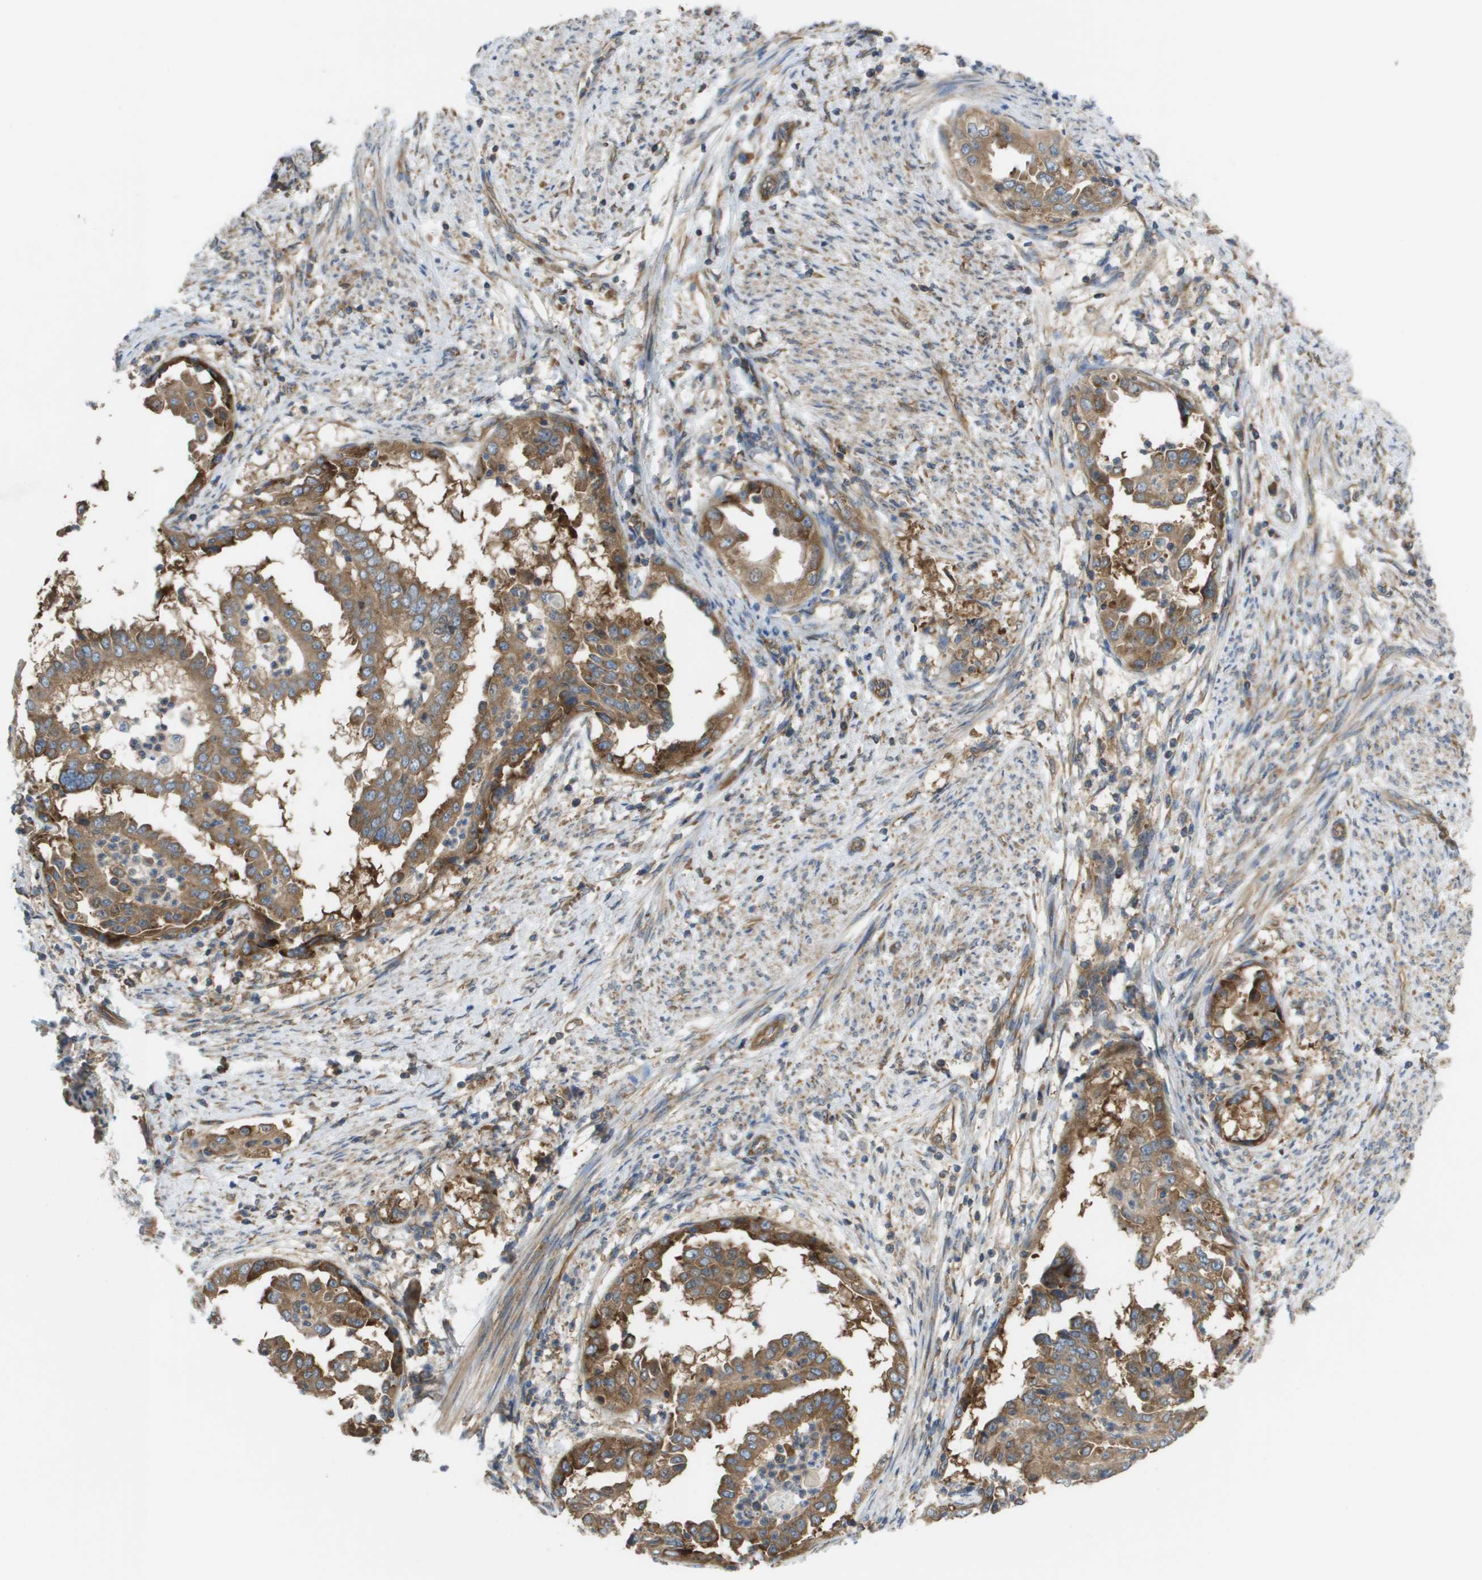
{"staining": {"intensity": "moderate", "quantity": ">75%", "location": "cytoplasmic/membranous"}, "tissue": "endometrial cancer", "cell_type": "Tumor cells", "image_type": "cancer", "snomed": [{"axis": "morphology", "description": "Adenocarcinoma, NOS"}, {"axis": "topography", "description": "Endometrium"}], "caption": "Human endometrial cancer (adenocarcinoma) stained with a brown dye demonstrates moderate cytoplasmic/membranous positive expression in approximately >75% of tumor cells.", "gene": "EIF4G2", "patient": {"sex": "female", "age": 85}}